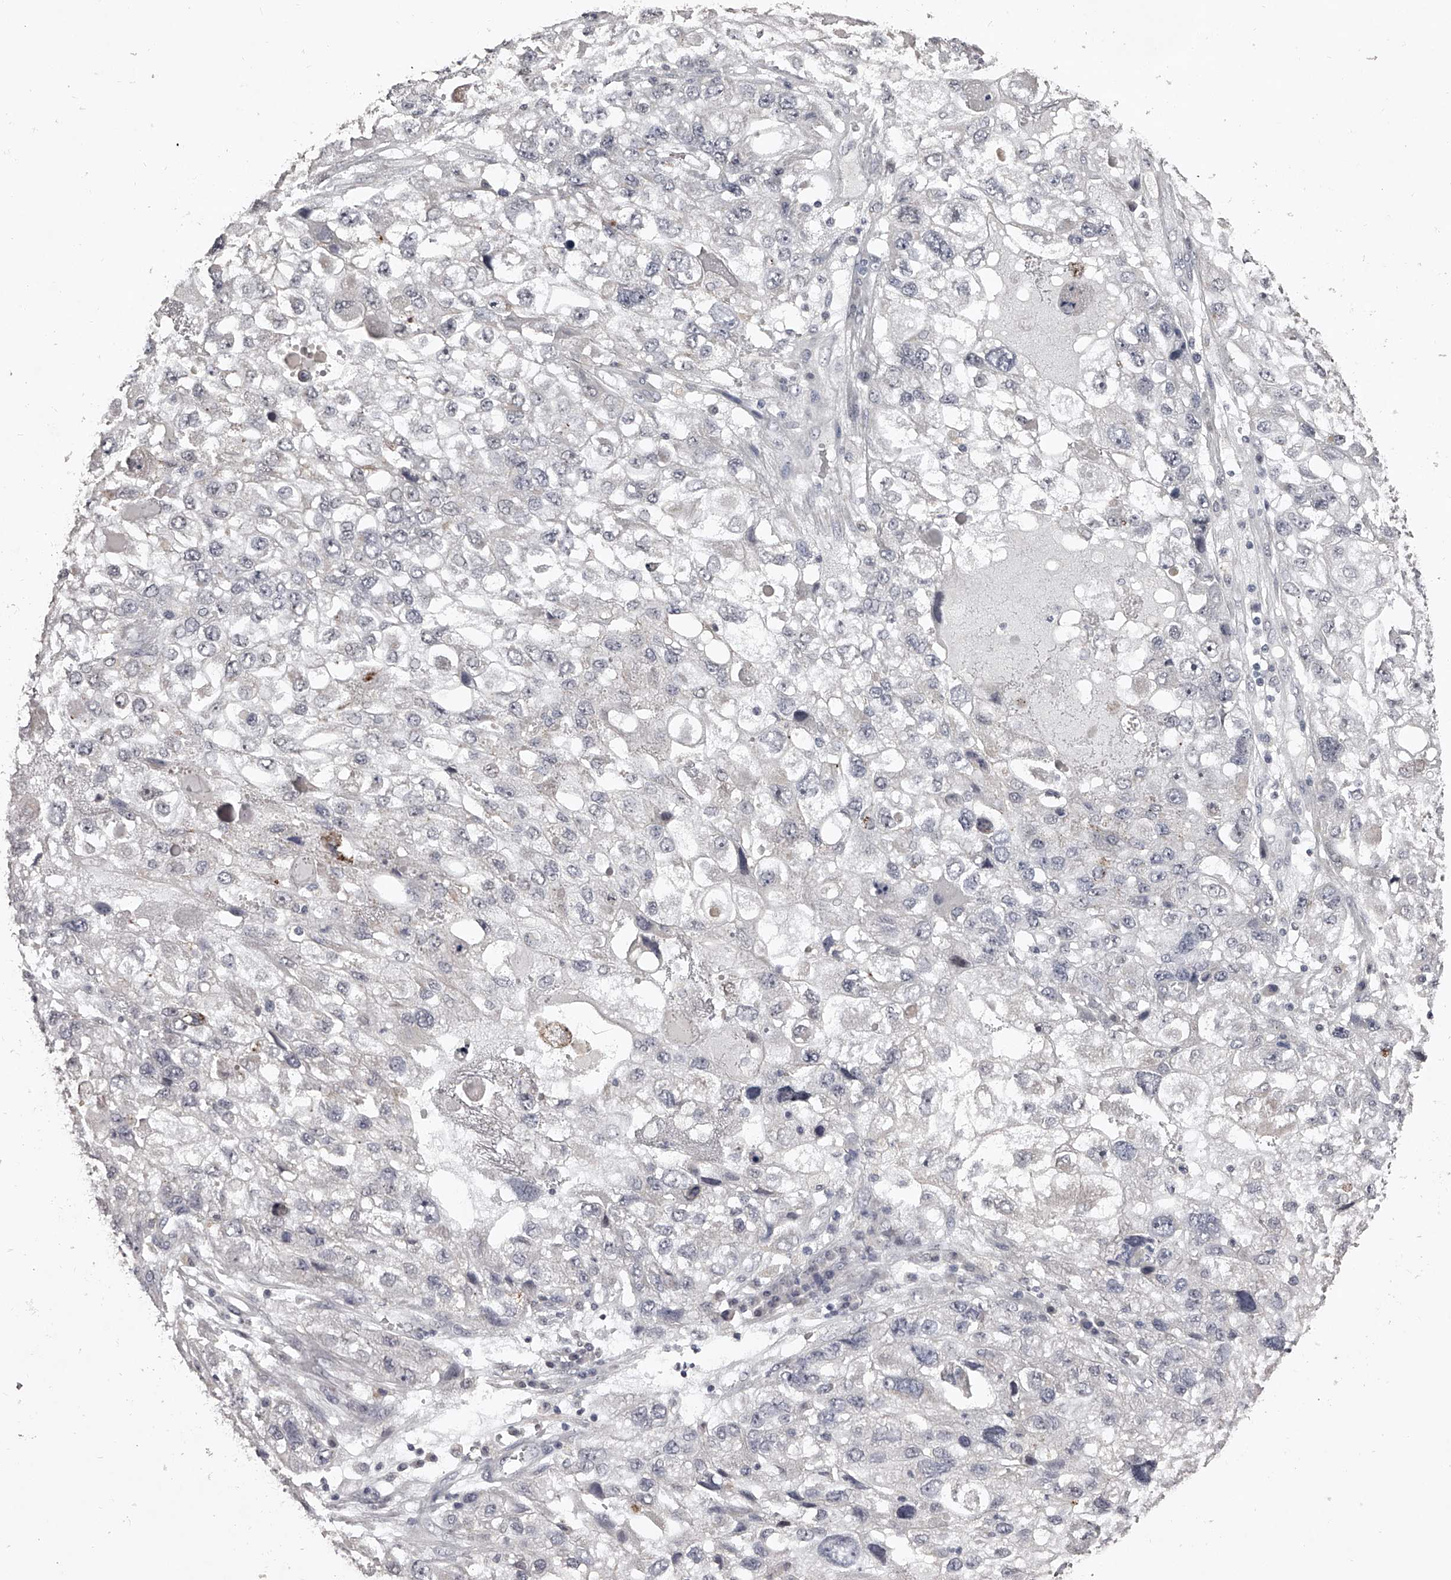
{"staining": {"intensity": "negative", "quantity": "none", "location": "none"}, "tissue": "endometrial cancer", "cell_type": "Tumor cells", "image_type": "cancer", "snomed": [{"axis": "morphology", "description": "Adenocarcinoma, NOS"}, {"axis": "topography", "description": "Endometrium"}], "caption": "Endometrial cancer was stained to show a protein in brown. There is no significant expression in tumor cells.", "gene": "NT5DC1", "patient": {"sex": "female", "age": 49}}